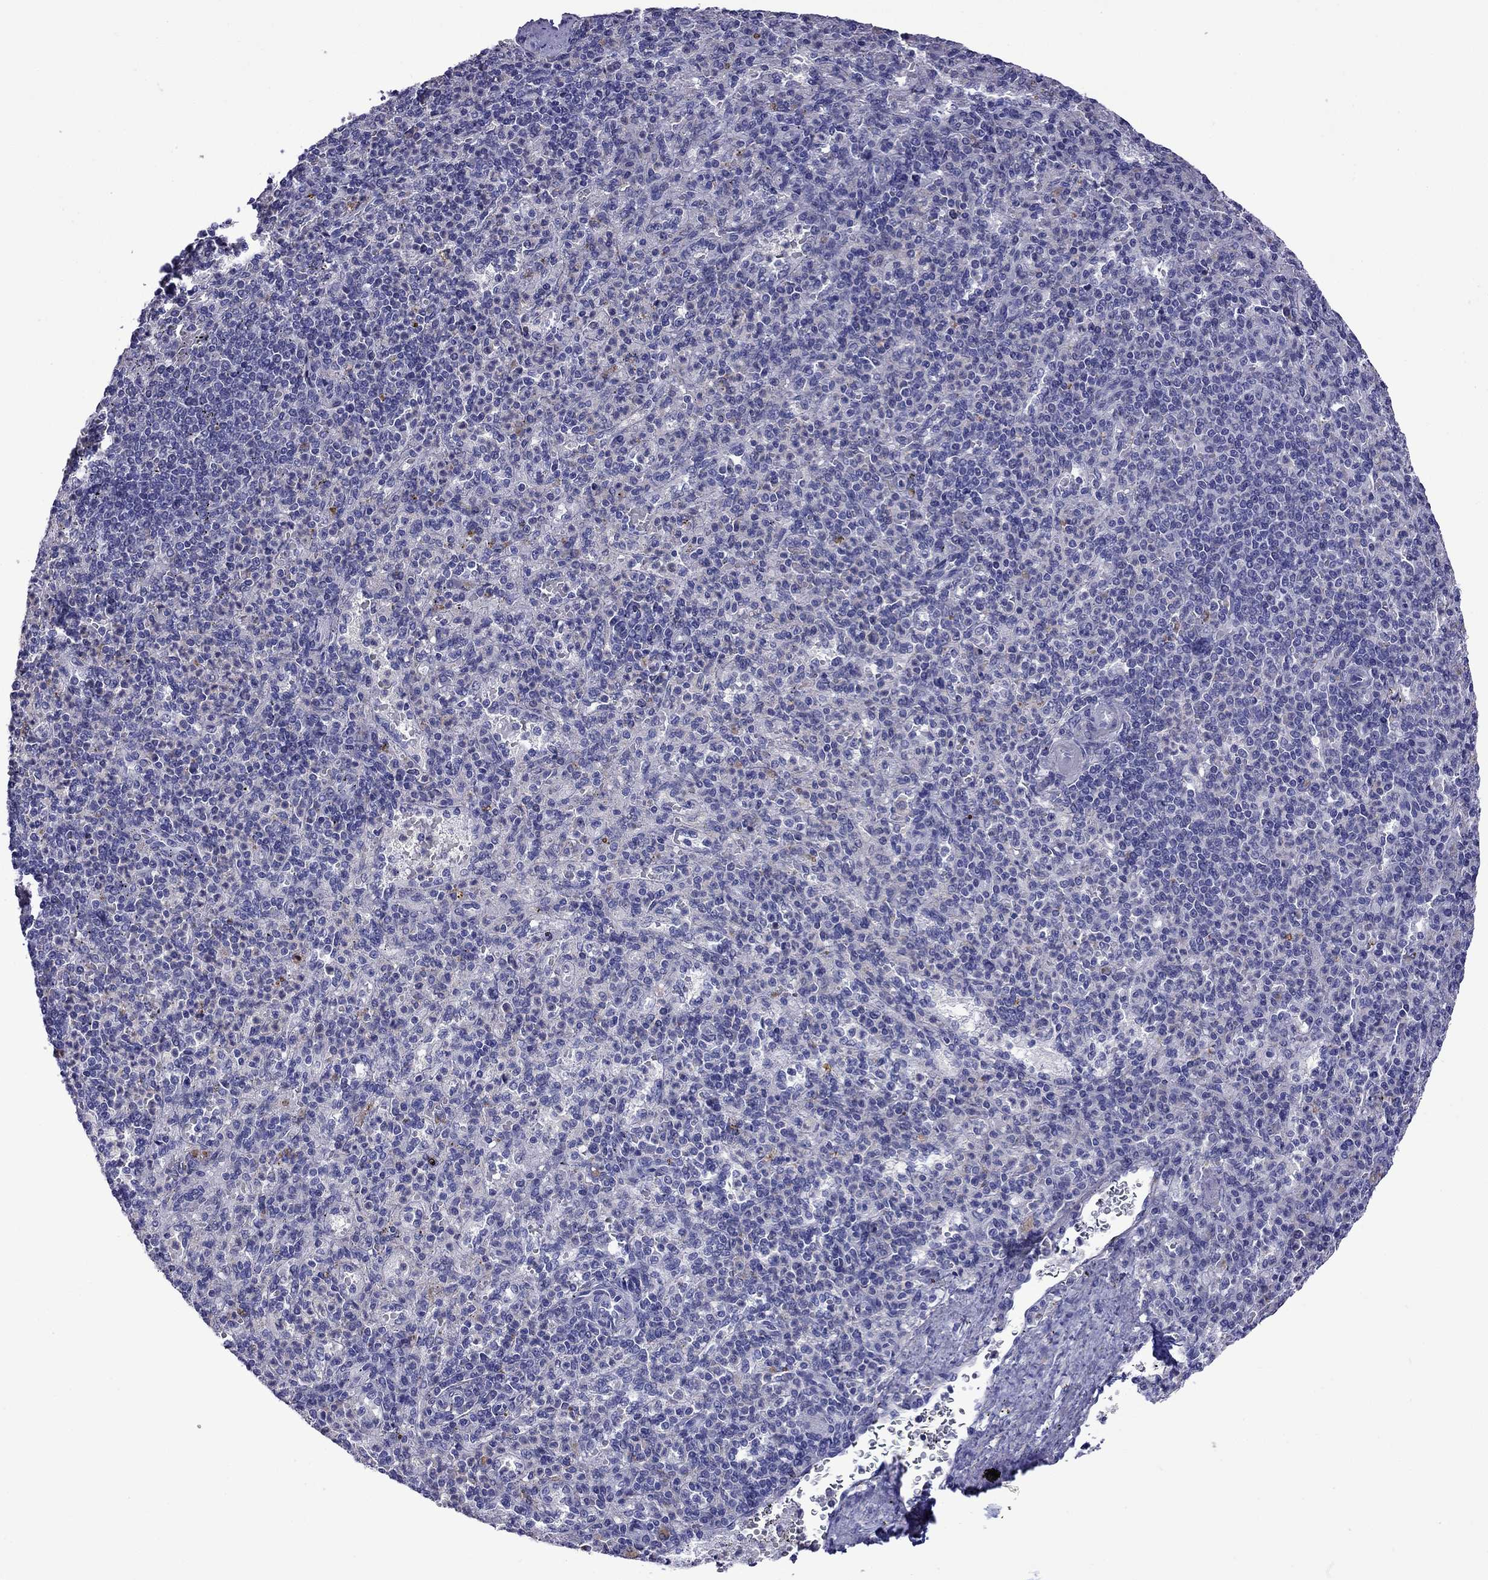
{"staining": {"intensity": "negative", "quantity": "none", "location": "none"}, "tissue": "spleen", "cell_type": "Cells in red pulp", "image_type": "normal", "snomed": [{"axis": "morphology", "description": "Normal tissue, NOS"}, {"axis": "topography", "description": "Spleen"}], "caption": "DAB (3,3'-diaminobenzidine) immunohistochemical staining of benign human spleen reveals no significant expression in cells in red pulp.", "gene": "STAR", "patient": {"sex": "female", "age": 74}}